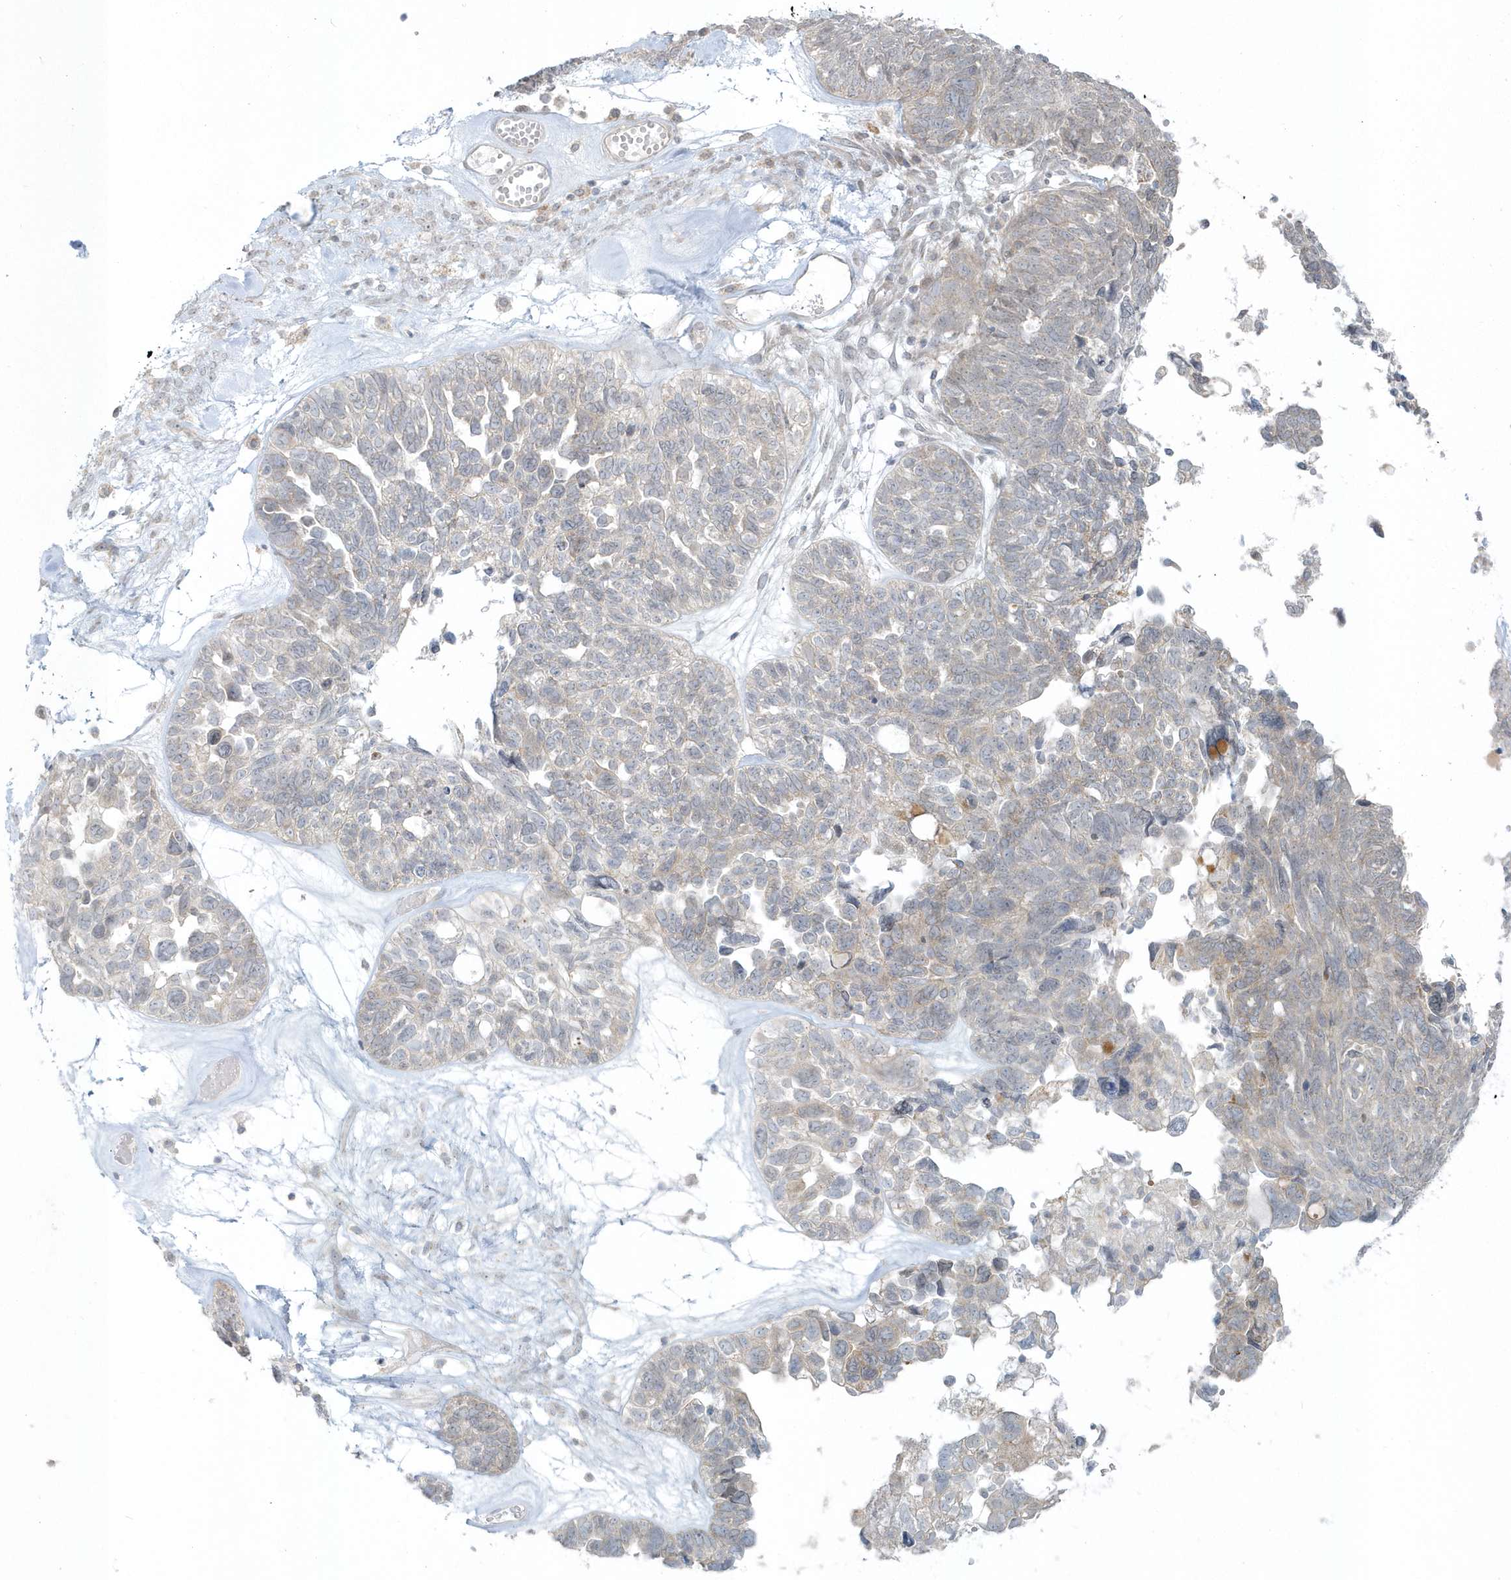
{"staining": {"intensity": "negative", "quantity": "none", "location": "none"}, "tissue": "ovarian cancer", "cell_type": "Tumor cells", "image_type": "cancer", "snomed": [{"axis": "morphology", "description": "Cystadenocarcinoma, serous, NOS"}, {"axis": "topography", "description": "Ovary"}], "caption": "High magnification brightfield microscopy of ovarian cancer stained with DAB (3,3'-diaminobenzidine) (brown) and counterstained with hematoxylin (blue): tumor cells show no significant expression.", "gene": "BLTP3A", "patient": {"sex": "female", "age": 79}}